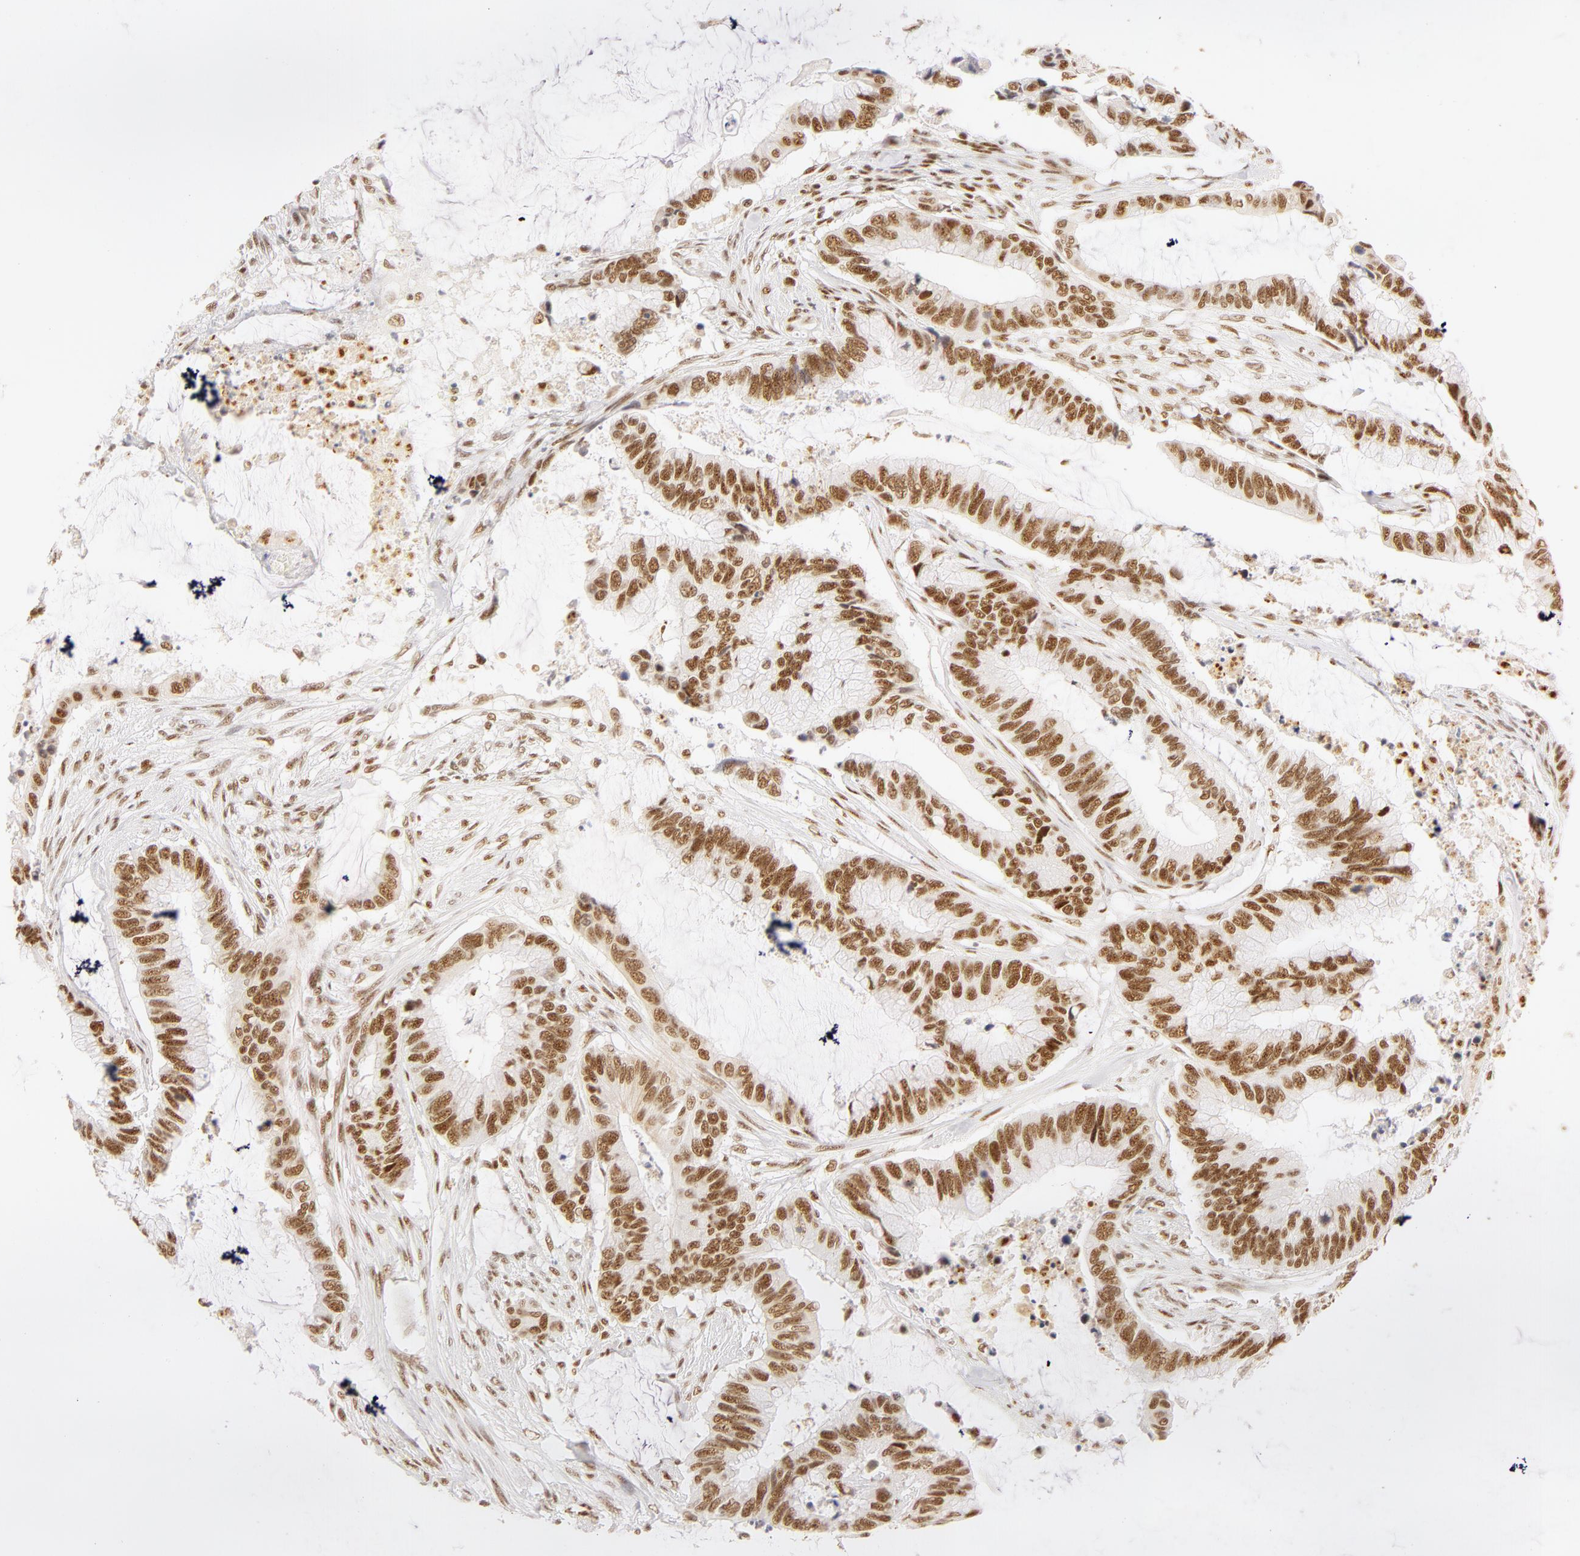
{"staining": {"intensity": "moderate", "quantity": ">75%", "location": "nuclear"}, "tissue": "colorectal cancer", "cell_type": "Tumor cells", "image_type": "cancer", "snomed": [{"axis": "morphology", "description": "Adenocarcinoma, NOS"}, {"axis": "topography", "description": "Rectum"}], "caption": "Immunohistochemical staining of adenocarcinoma (colorectal) shows medium levels of moderate nuclear staining in approximately >75% of tumor cells.", "gene": "RBM39", "patient": {"sex": "female", "age": 59}}